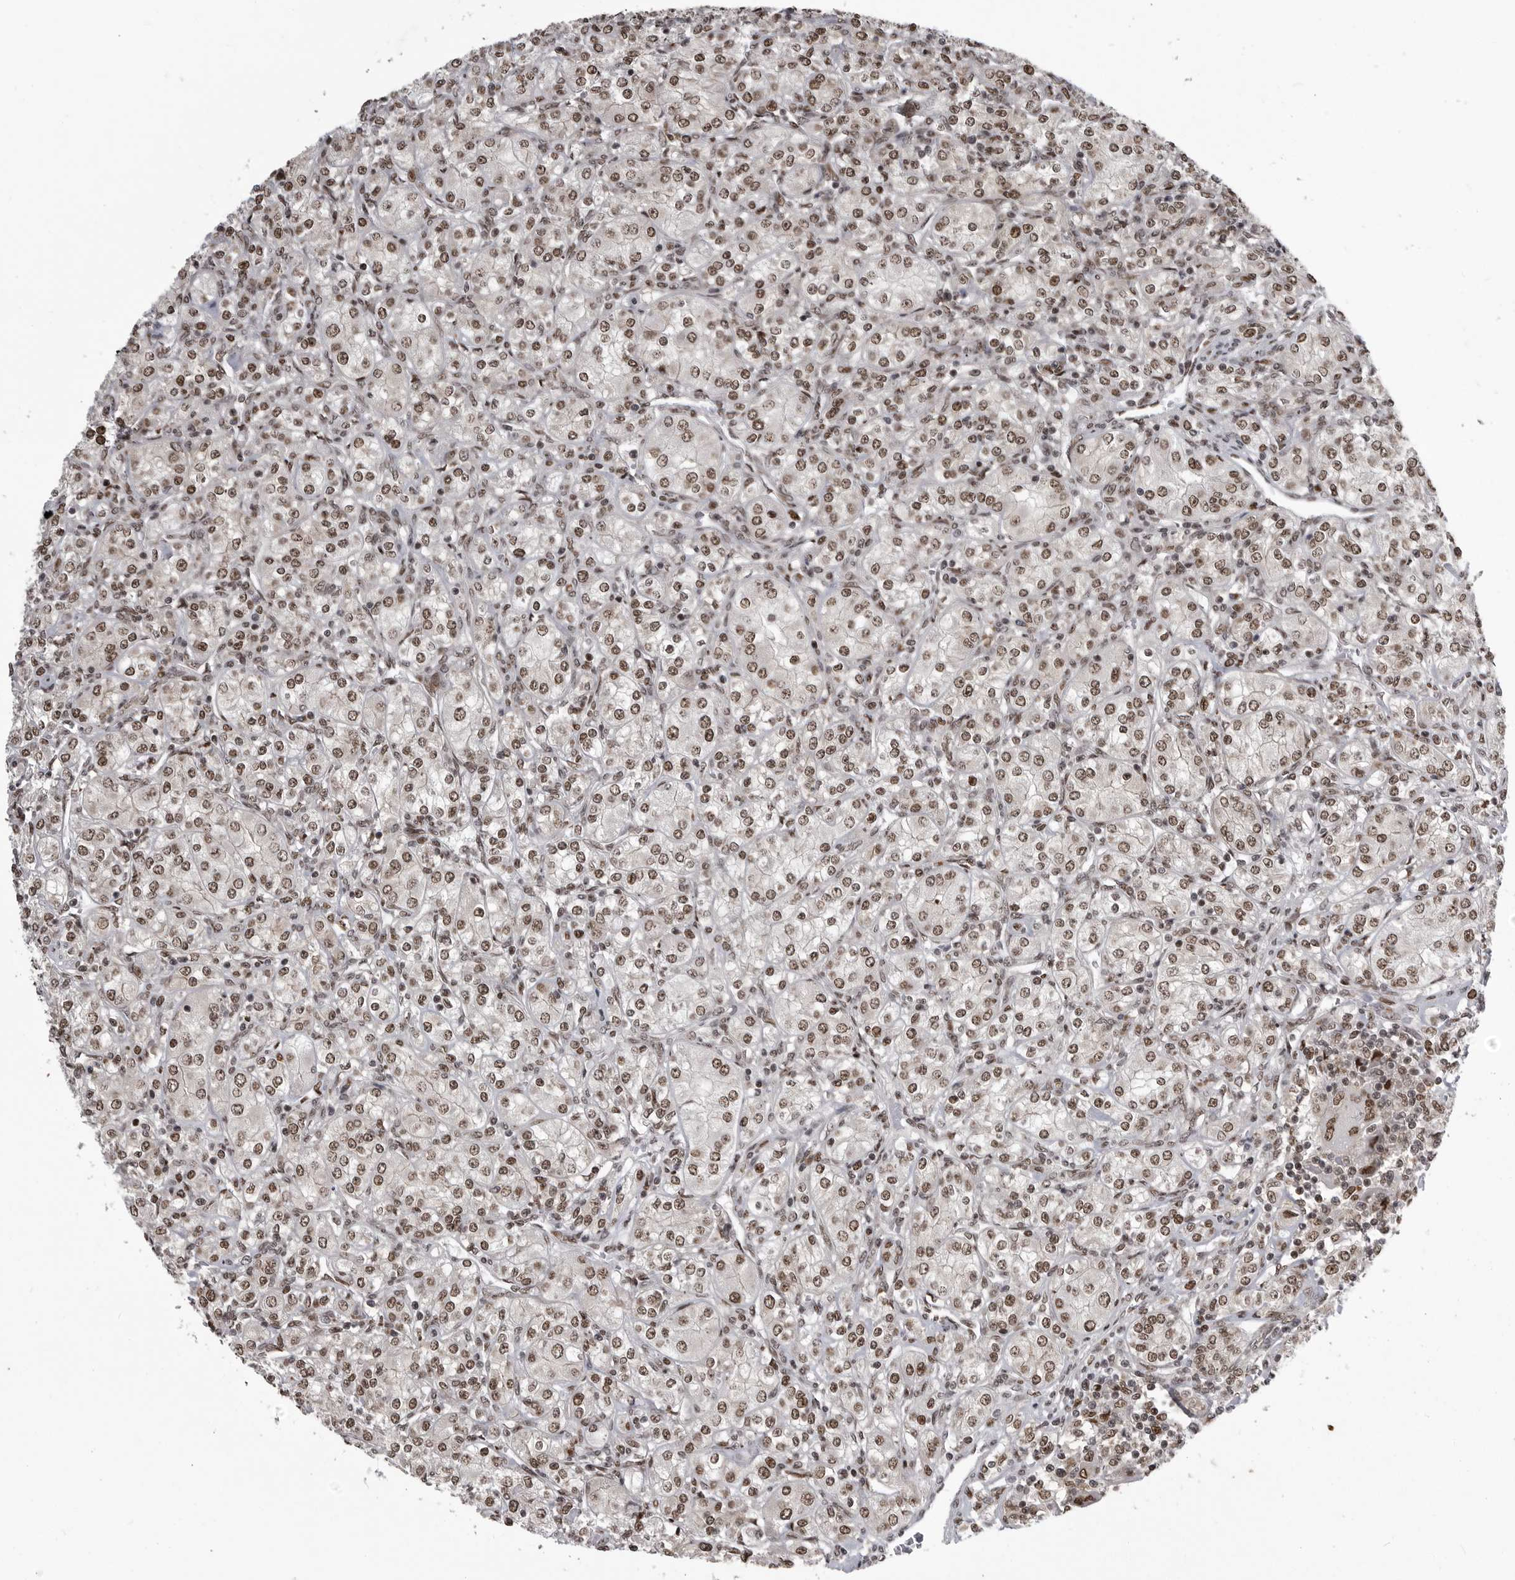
{"staining": {"intensity": "moderate", "quantity": ">75%", "location": "nuclear"}, "tissue": "renal cancer", "cell_type": "Tumor cells", "image_type": "cancer", "snomed": [{"axis": "morphology", "description": "Adenocarcinoma, NOS"}, {"axis": "topography", "description": "Kidney"}], "caption": "A brown stain labels moderate nuclear expression of a protein in renal cancer tumor cells. (Stains: DAB (3,3'-diaminobenzidine) in brown, nuclei in blue, Microscopy: brightfield microscopy at high magnification).", "gene": "YAF2", "patient": {"sex": "male", "age": 77}}